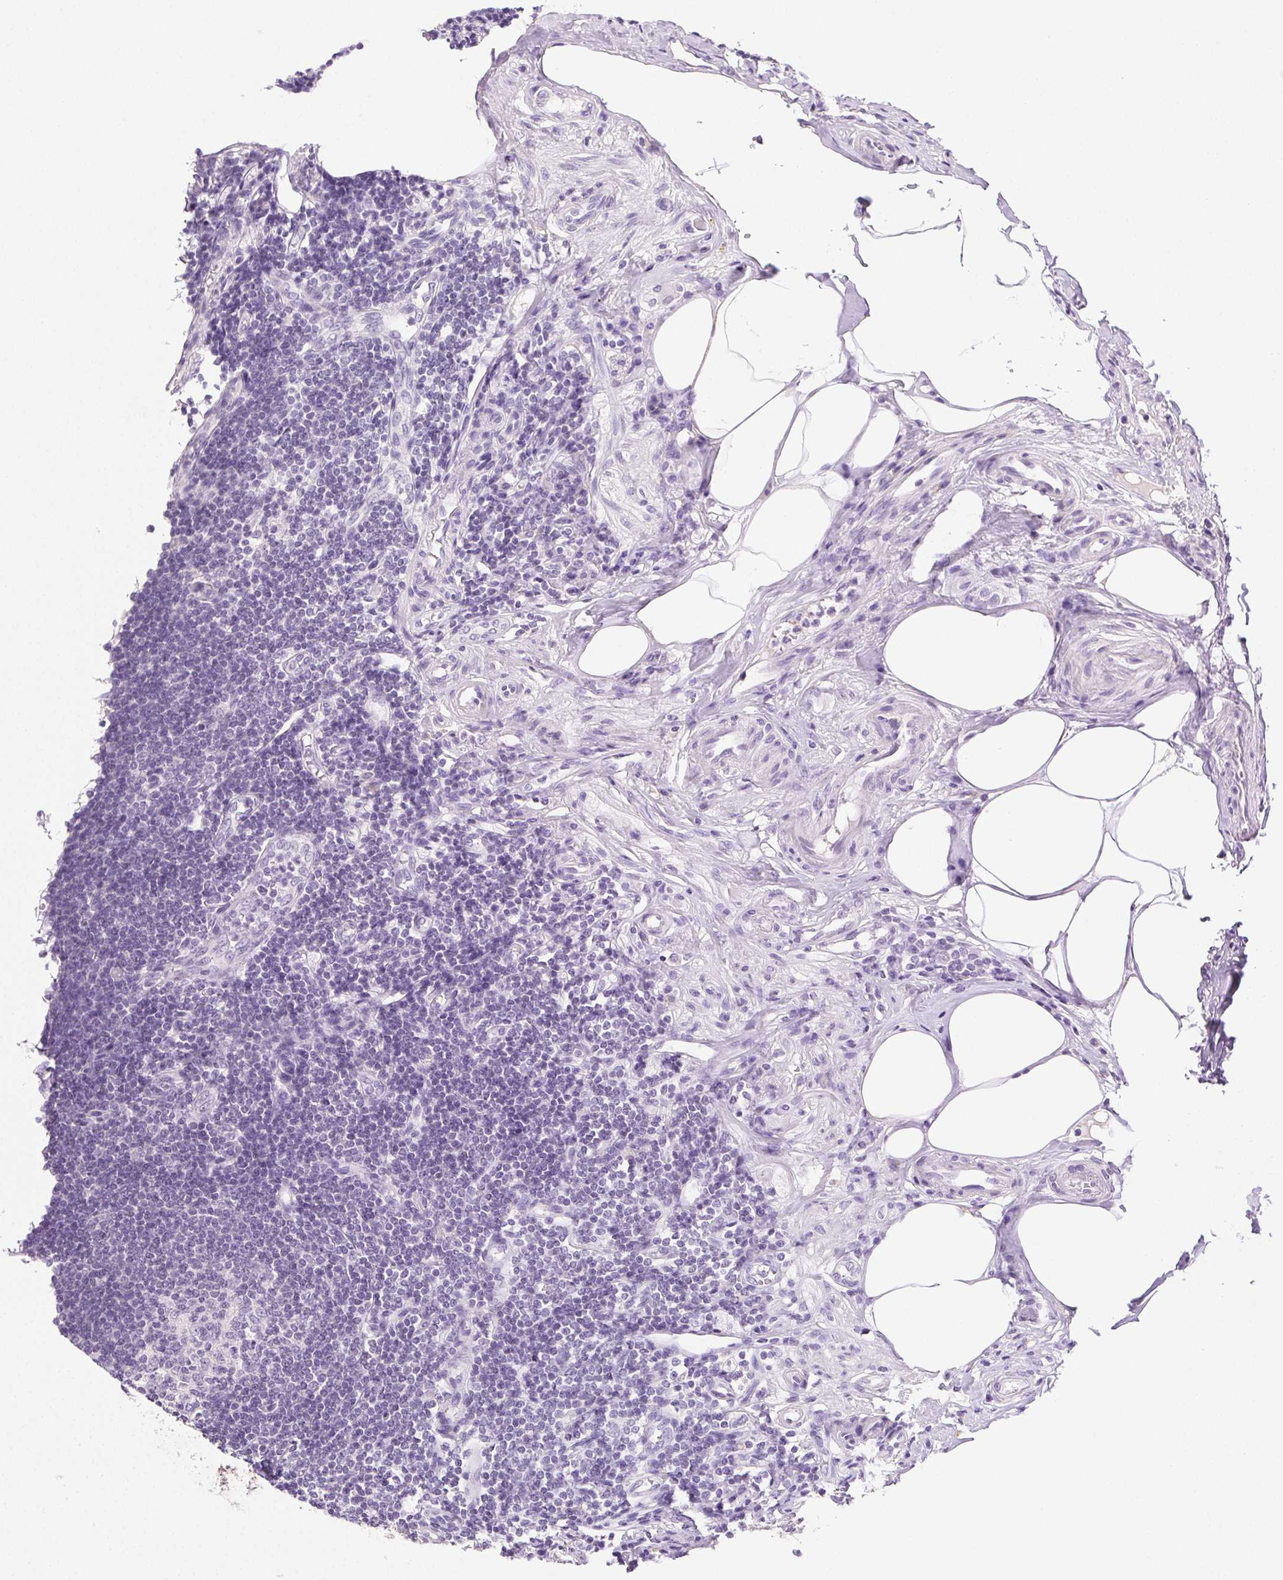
{"staining": {"intensity": "weak", "quantity": "25%-75%", "location": "cytoplasmic/membranous"}, "tissue": "appendix", "cell_type": "Glandular cells", "image_type": "normal", "snomed": [{"axis": "morphology", "description": "Normal tissue, NOS"}, {"axis": "topography", "description": "Appendix"}], "caption": "Glandular cells reveal weak cytoplasmic/membranous staining in about 25%-75% of cells in unremarkable appendix. The staining is performed using DAB (3,3'-diaminobenzidine) brown chromogen to label protein expression. The nuclei are counter-stained blue using hematoxylin.", "gene": "CLDN10", "patient": {"sex": "female", "age": 57}}